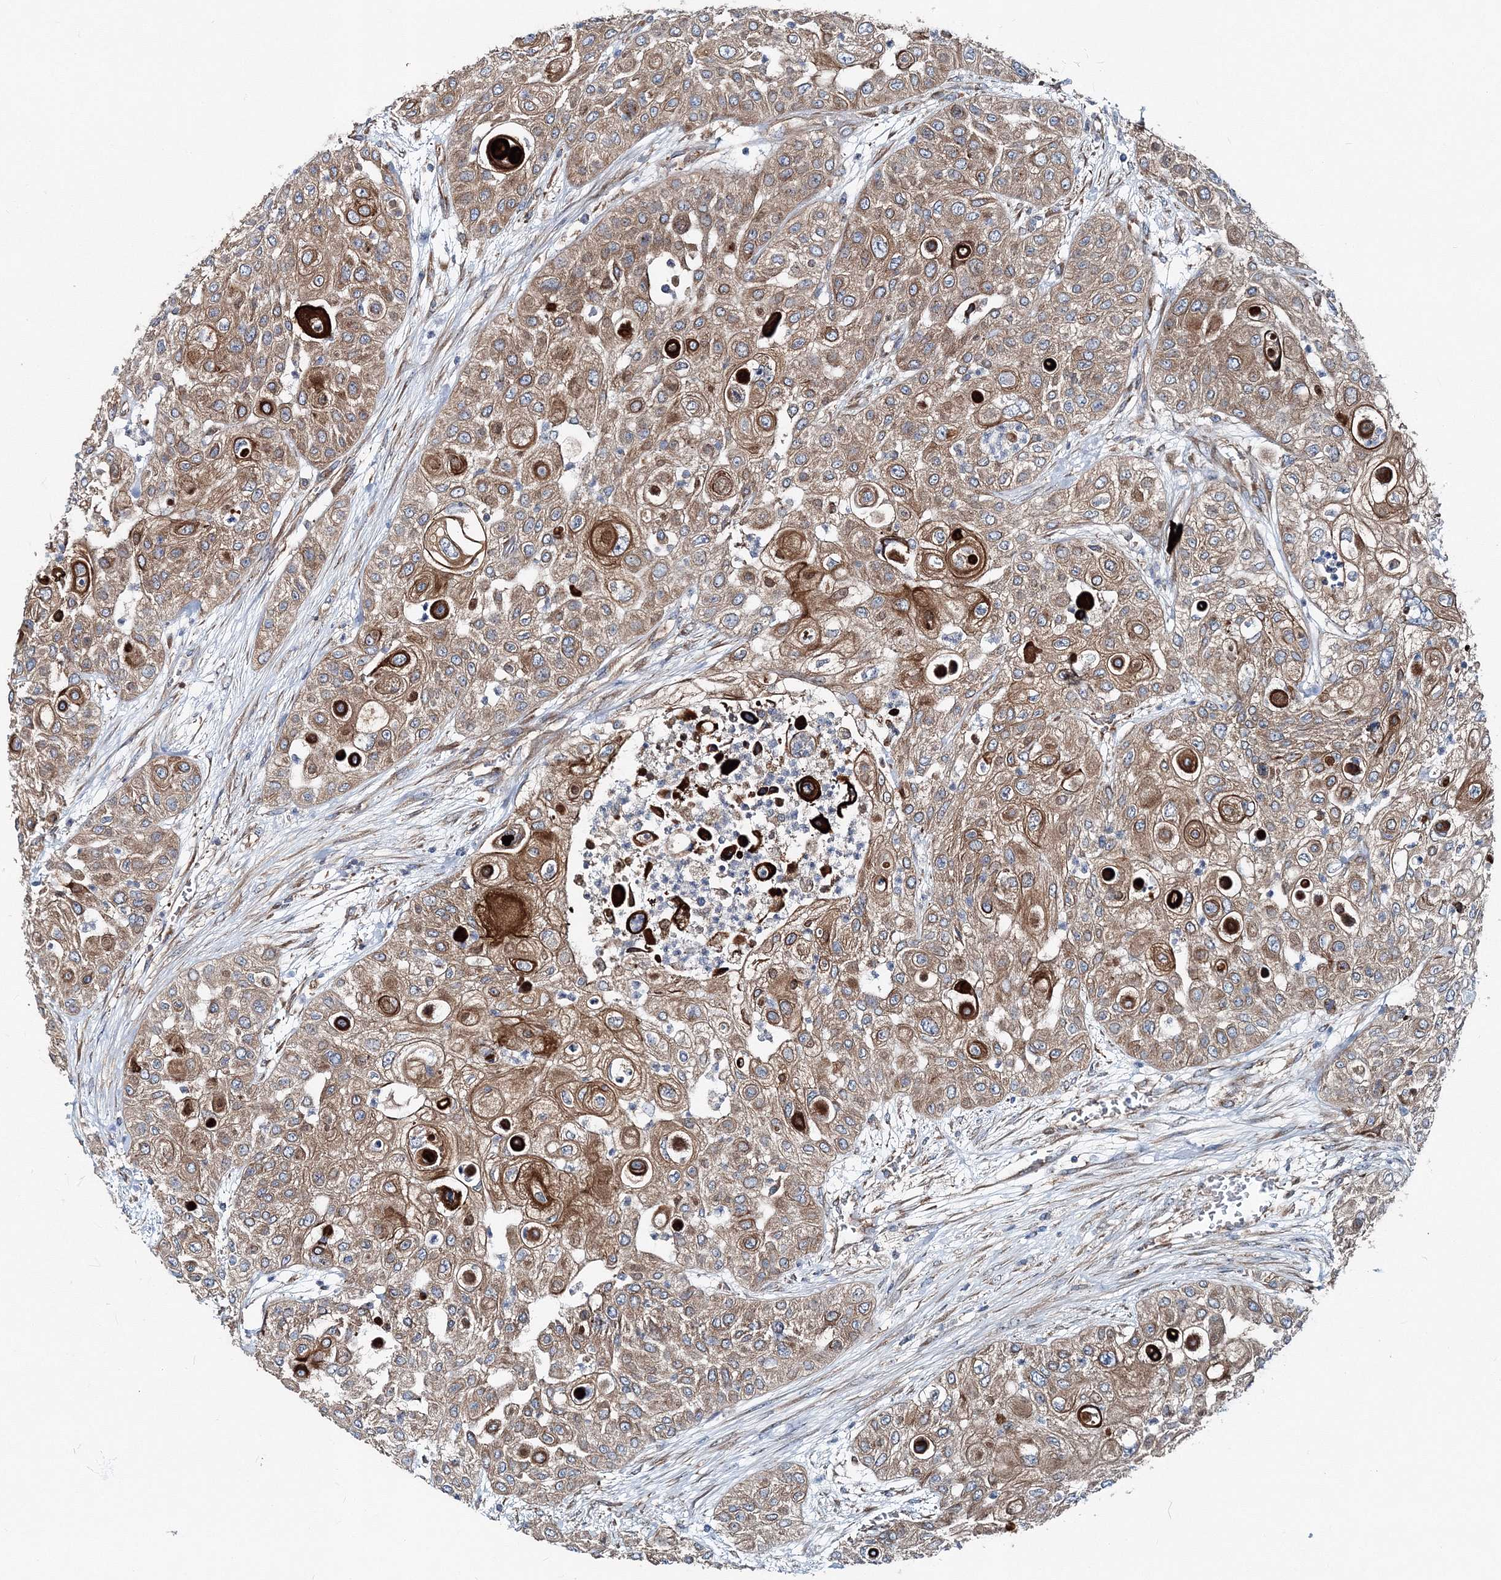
{"staining": {"intensity": "moderate", "quantity": ">75%", "location": "cytoplasmic/membranous"}, "tissue": "urothelial cancer", "cell_type": "Tumor cells", "image_type": "cancer", "snomed": [{"axis": "morphology", "description": "Urothelial carcinoma, High grade"}, {"axis": "topography", "description": "Urinary bladder"}], "caption": "A high-resolution micrograph shows IHC staining of urothelial cancer, which reveals moderate cytoplasmic/membranous staining in about >75% of tumor cells.", "gene": "MPHOSPH9", "patient": {"sex": "female", "age": 79}}